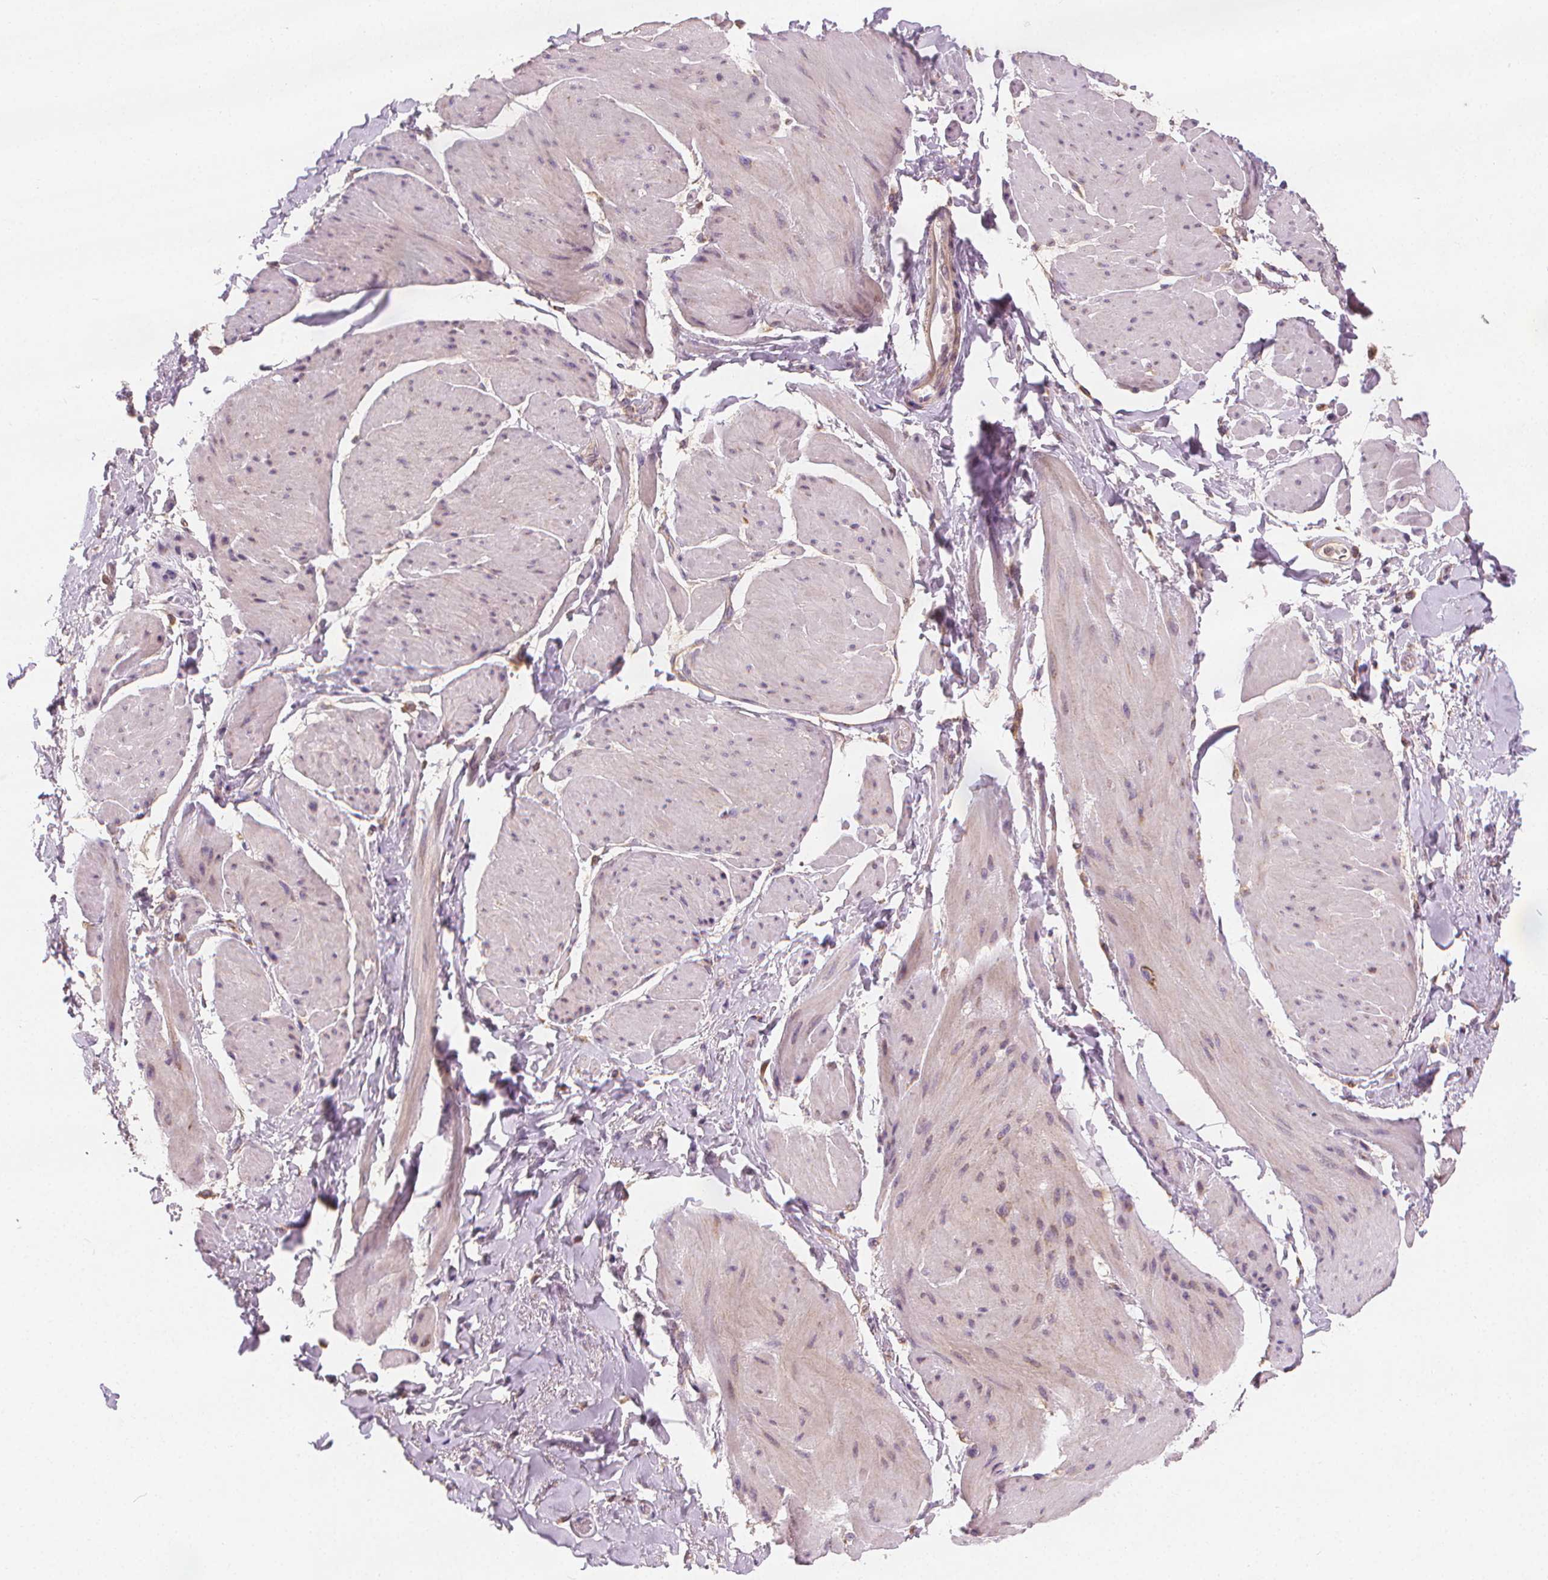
{"staining": {"intensity": "negative", "quantity": "none", "location": "none"}, "tissue": "adipose tissue", "cell_type": "Adipocytes", "image_type": "normal", "snomed": [{"axis": "morphology", "description": "Normal tissue, NOS"}, {"axis": "topography", "description": "Urinary bladder"}, {"axis": "topography", "description": "Peripheral nerve tissue"}], "caption": "This micrograph is of normal adipose tissue stained with immunohistochemistry to label a protein in brown with the nuclei are counter-stained blue. There is no positivity in adipocytes. (Immunohistochemistry, brightfield microscopy, high magnification).", "gene": "RAB20", "patient": {"sex": "female", "age": 60}}